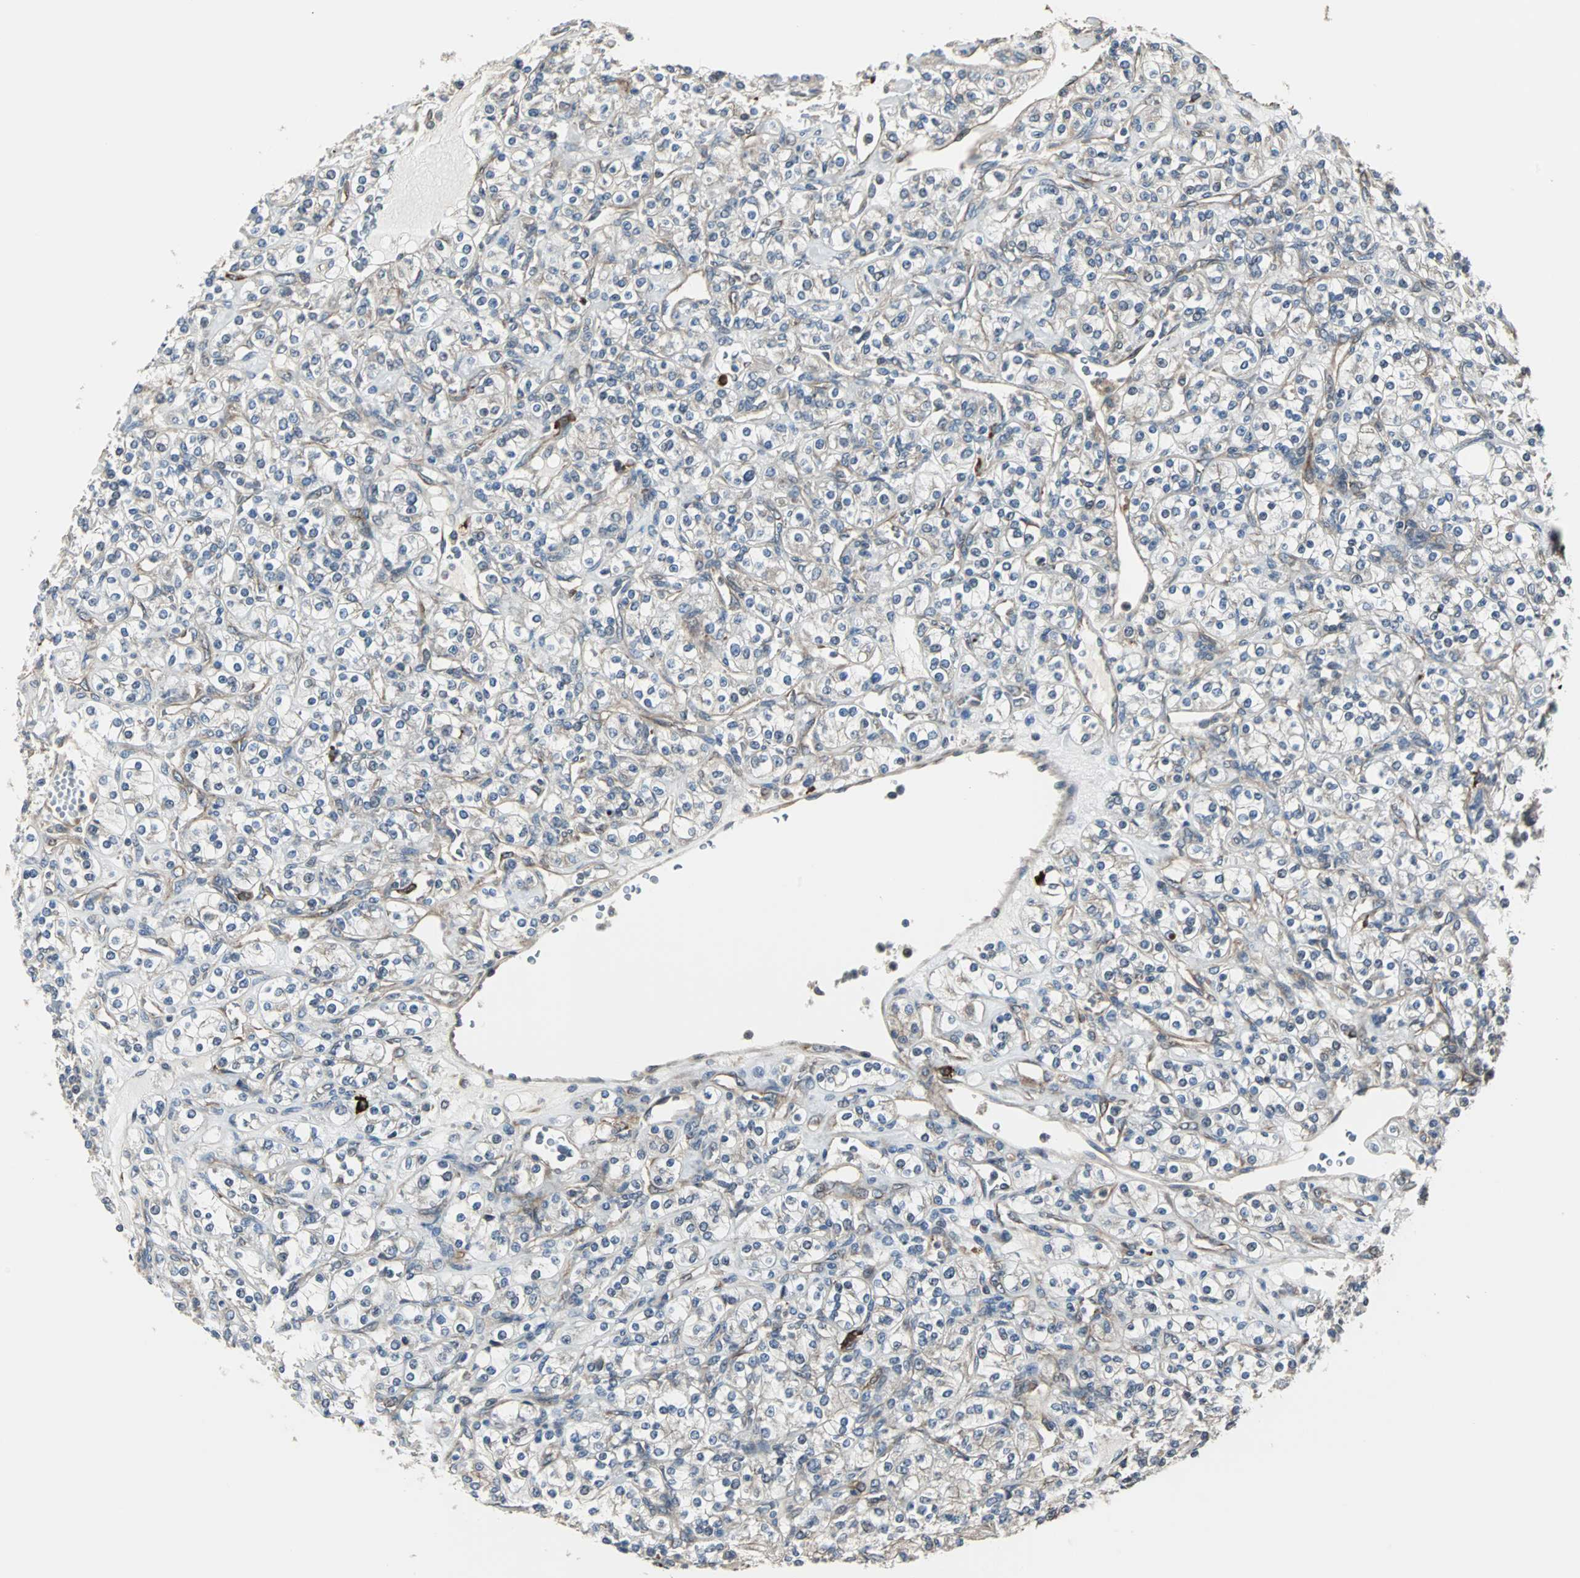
{"staining": {"intensity": "weak", "quantity": "25%-75%", "location": "cytoplasmic/membranous"}, "tissue": "renal cancer", "cell_type": "Tumor cells", "image_type": "cancer", "snomed": [{"axis": "morphology", "description": "Adenocarcinoma, NOS"}, {"axis": "topography", "description": "Kidney"}], "caption": "Human renal adenocarcinoma stained with a brown dye demonstrates weak cytoplasmic/membranous positive expression in about 25%-75% of tumor cells.", "gene": "CHP1", "patient": {"sex": "male", "age": 77}}